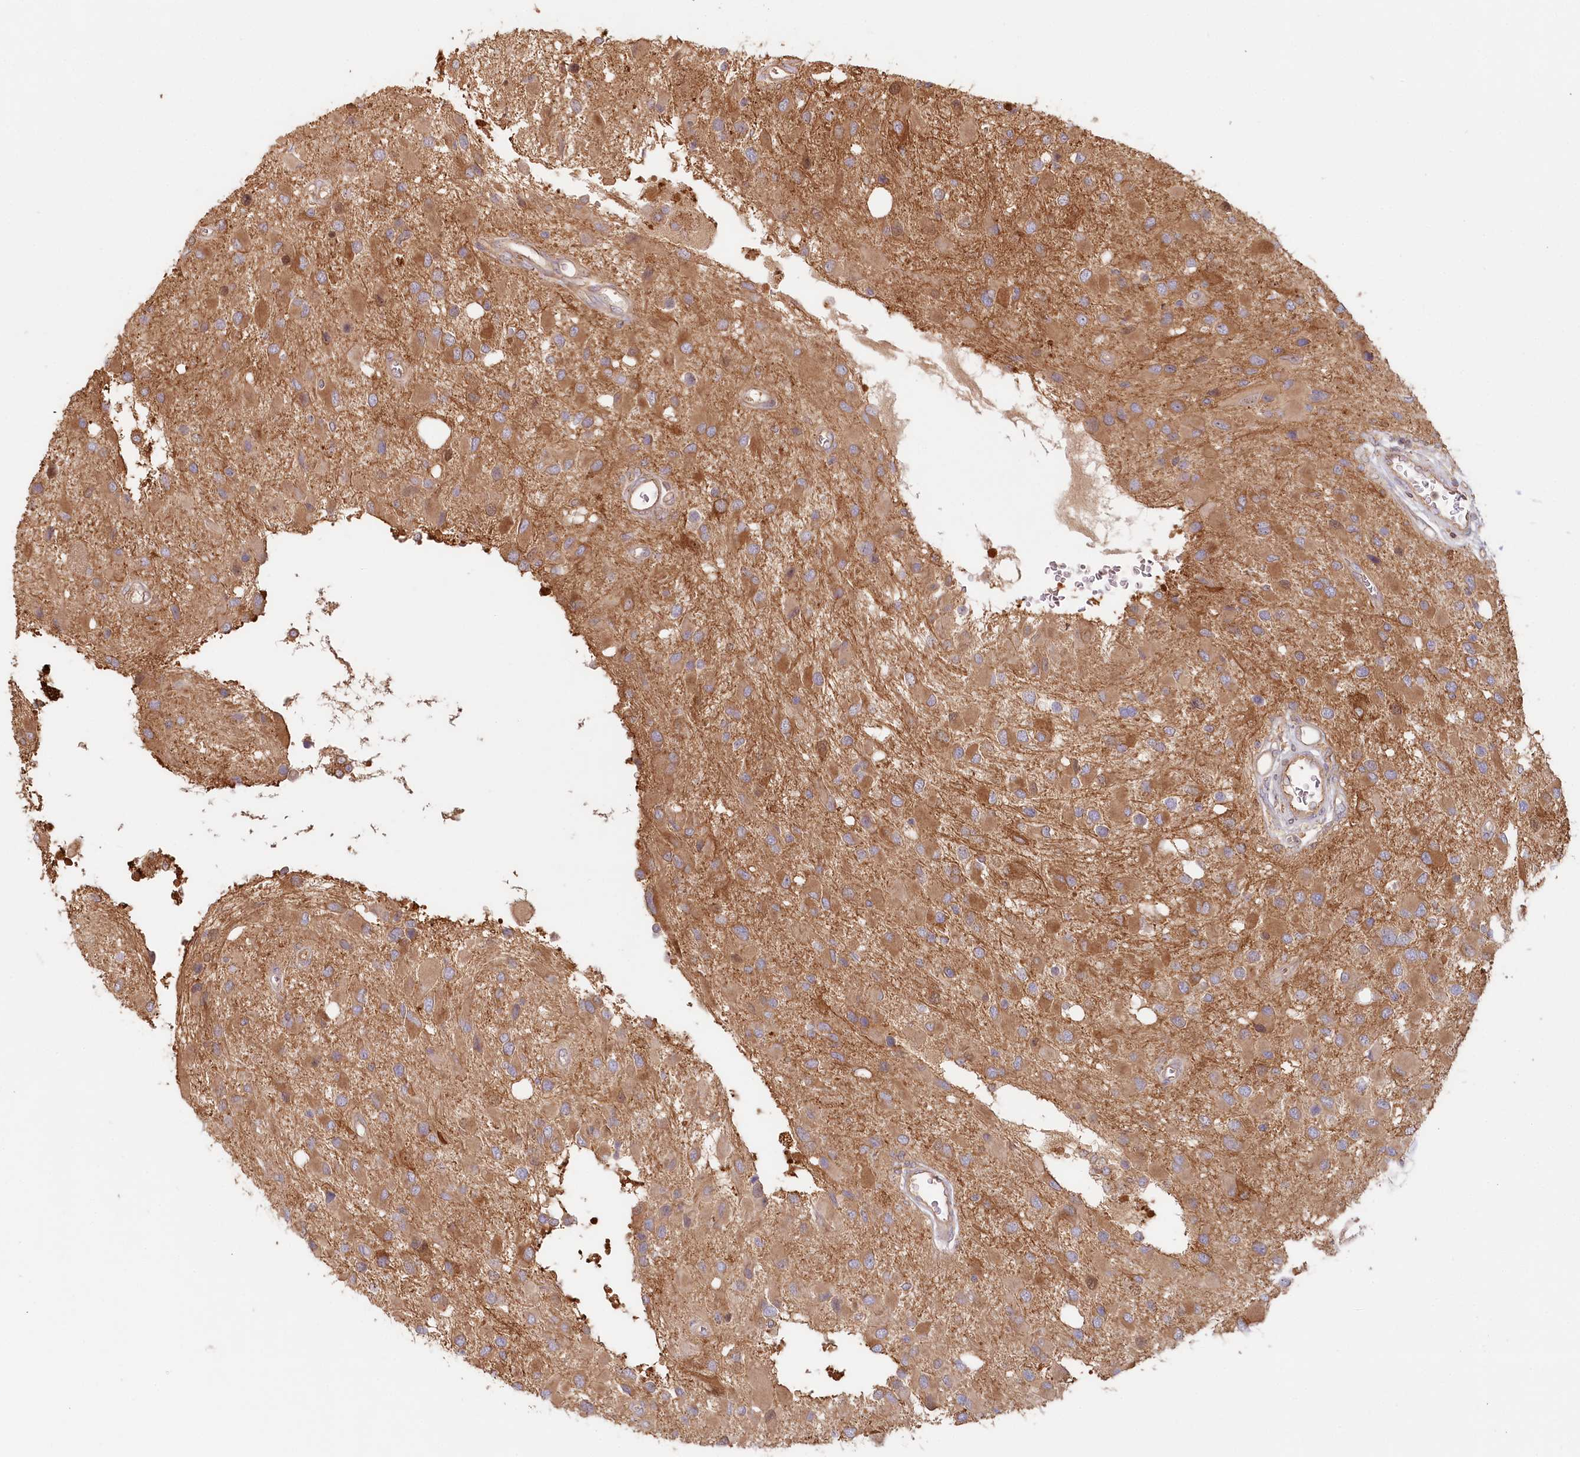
{"staining": {"intensity": "moderate", "quantity": ">75%", "location": "cytoplasmic/membranous"}, "tissue": "glioma", "cell_type": "Tumor cells", "image_type": "cancer", "snomed": [{"axis": "morphology", "description": "Glioma, malignant, High grade"}, {"axis": "topography", "description": "Brain"}], "caption": "Immunohistochemistry (IHC) histopathology image of neoplastic tissue: high-grade glioma (malignant) stained using immunohistochemistry displays medium levels of moderate protein expression localized specifically in the cytoplasmic/membranous of tumor cells, appearing as a cytoplasmic/membranous brown color.", "gene": "HAL", "patient": {"sex": "male", "age": 53}}